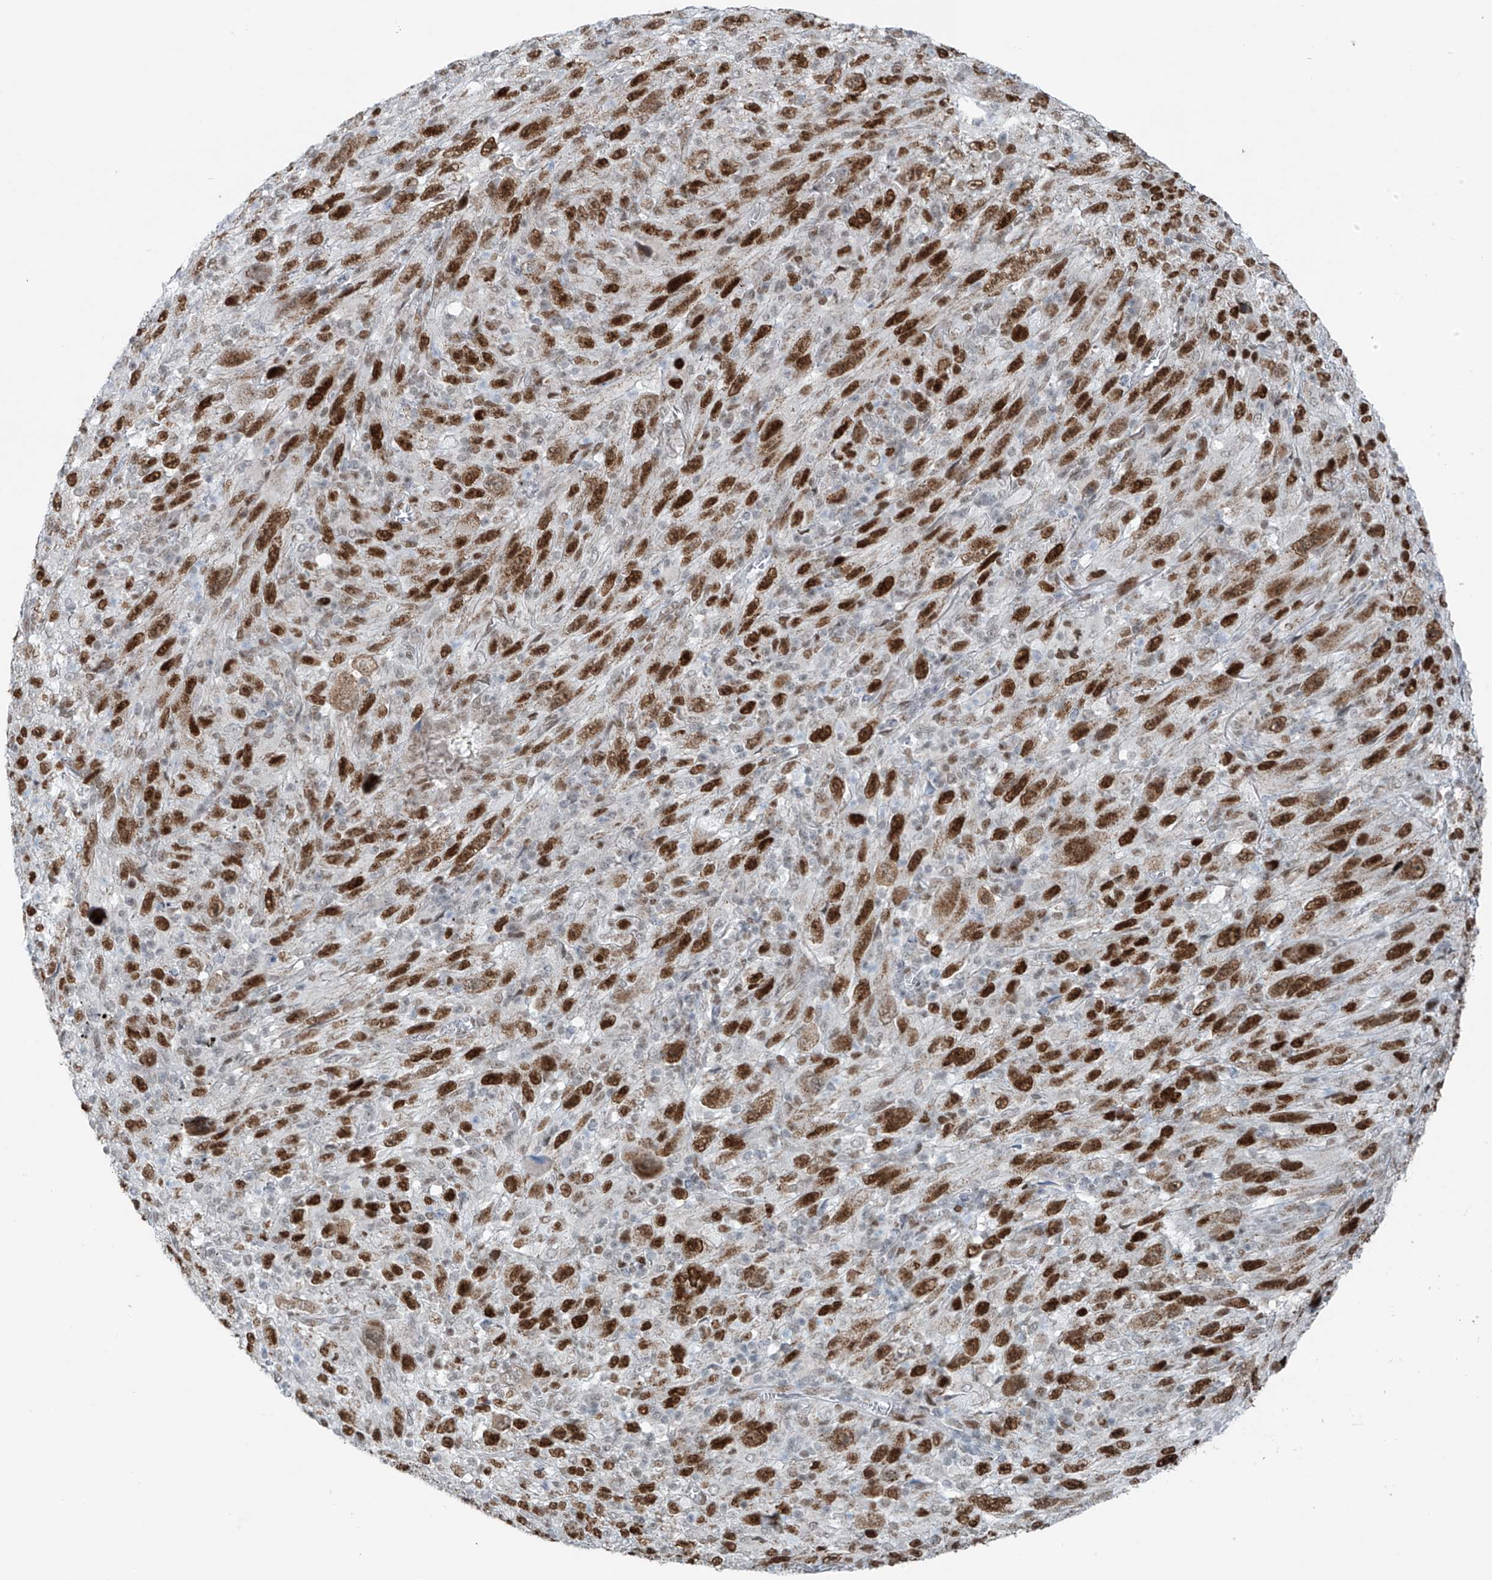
{"staining": {"intensity": "strong", "quantity": ">75%", "location": "nuclear"}, "tissue": "melanoma", "cell_type": "Tumor cells", "image_type": "cancer", "snomed": [{"axis": "morphology", "description": "Malignant melanoma, Metastatic site"}, {"axis": "topography", "description": "Skin"}], "caption": "Immunohistochemistry (IHC) of human malignant melanoma (metastatic site) shows high levels of strong nuclear expression in approximately >75% of tumor cells.", "gene": "WRNIP1", "patient": {"sex": "female", "age": 56}}